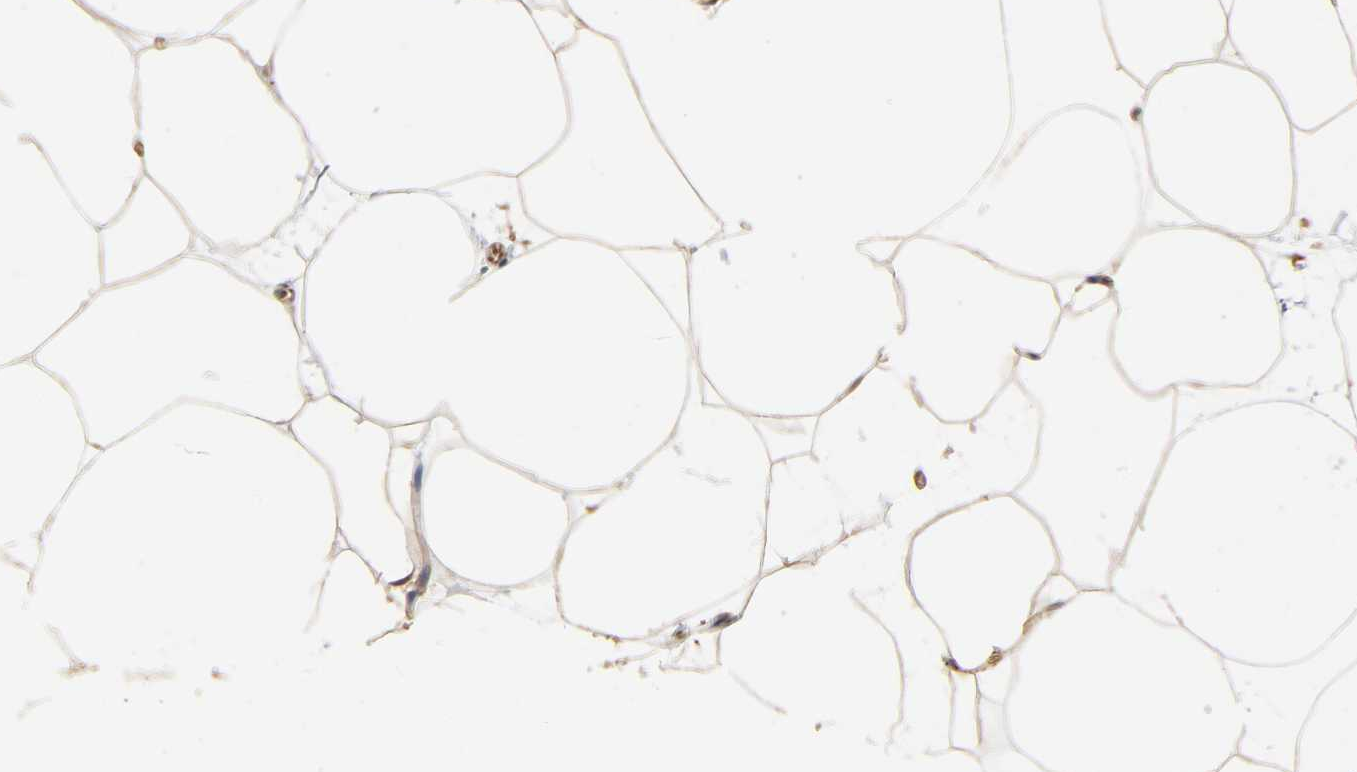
{"staining": {"intensity": "weak", "quantity": "25%-75%", "location": "cytoplasmic/membranous"}, "tissue": "adipose tissue", "cell_type": "Adipocytes", "image_type": "normal", "snomed": [{"axis": "morphology", "description": "Normal tissue, NOS"}, {"axis": "topography", "description": "Breast"}, {"axis": "topography", "description": "Soft tissue"}], "caption": "Adipocytes exhibit weak cytoplasmic/membranous positivity in about 25%-75% of cells in benign adipose tissue. (DAB (3,3'-diaminobenzidine) = brown stain, brightfield microscopy at high magnification).", "gene": "UCKL1", "patient": {"sex": "female", "age": 25}}